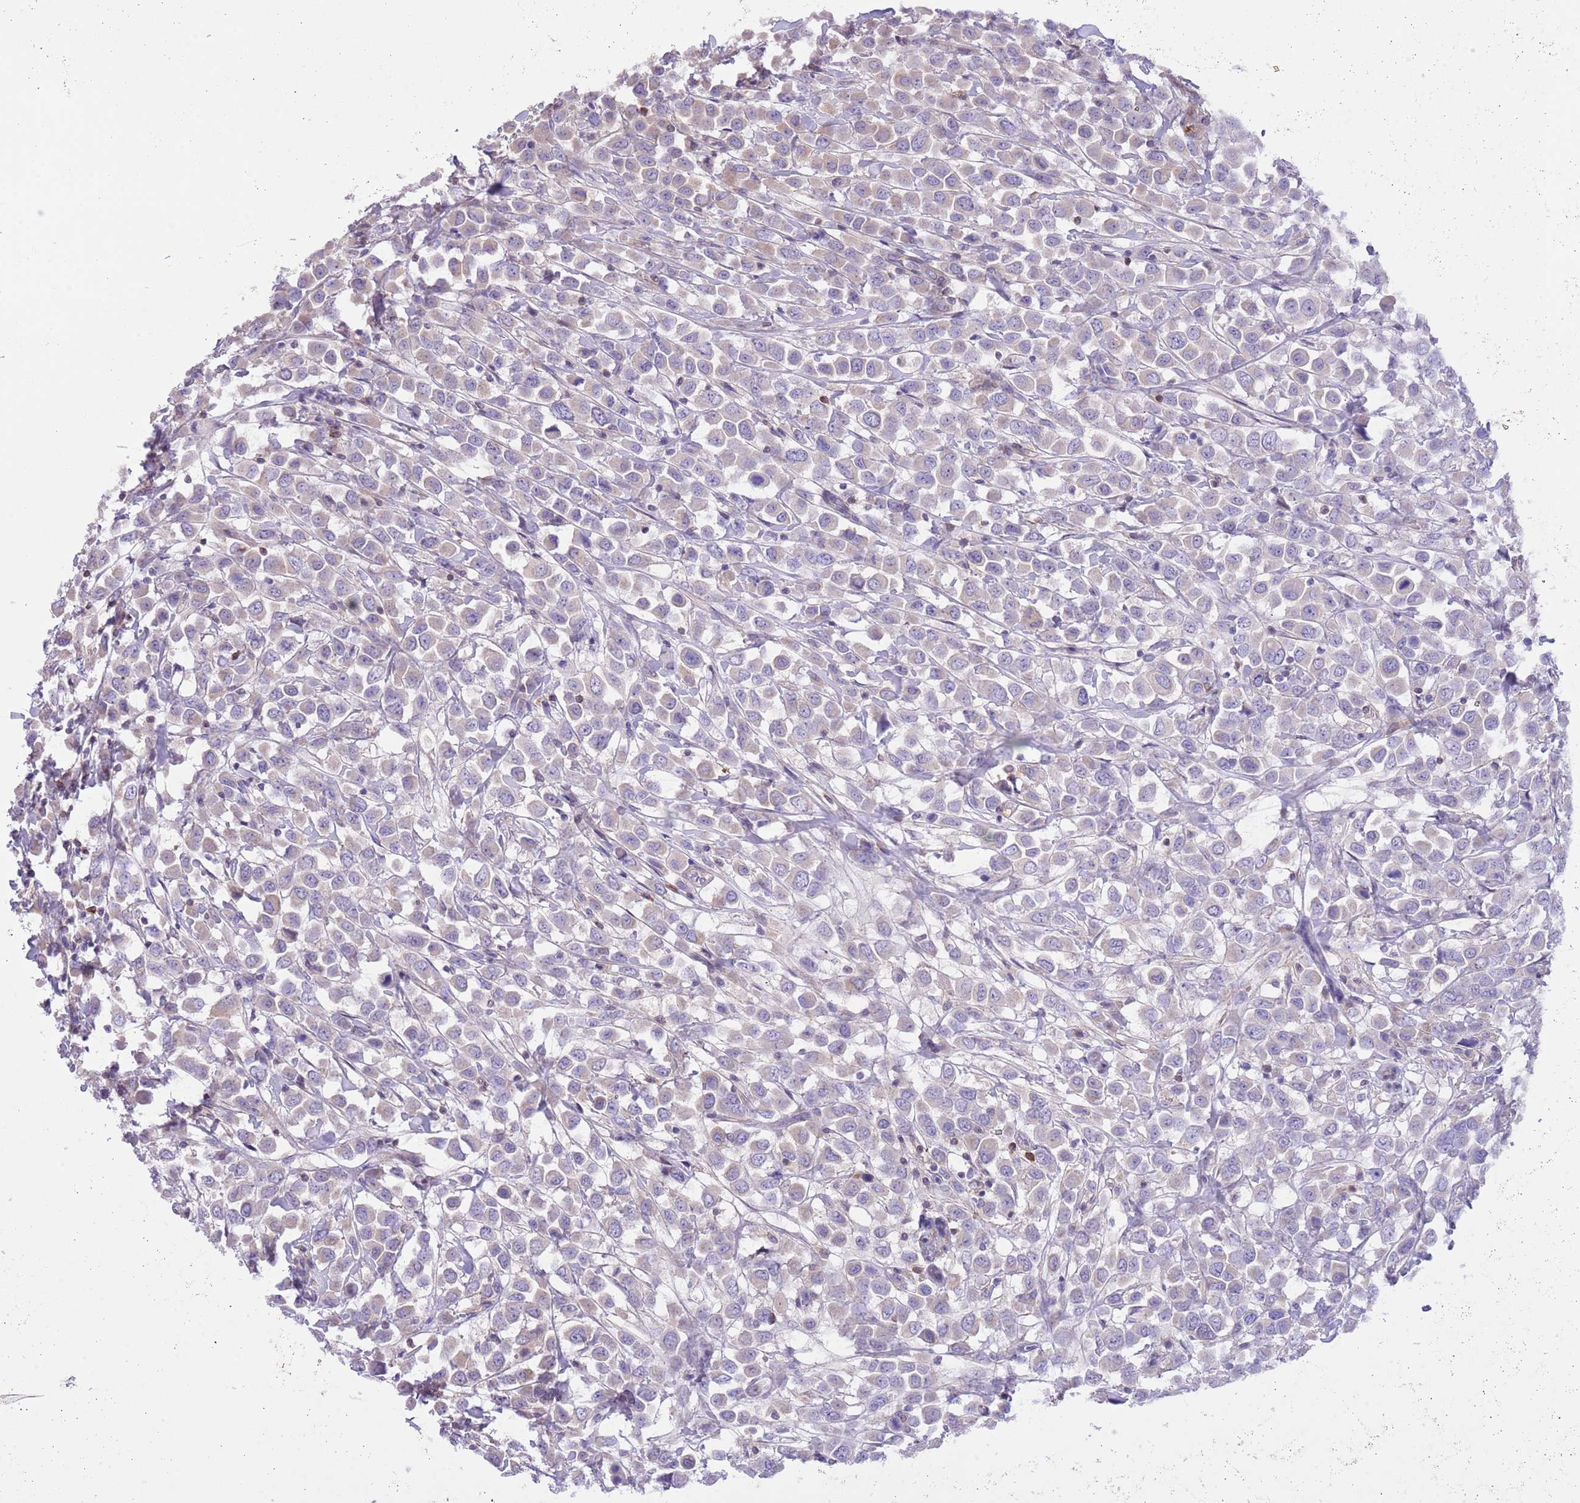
{"staining": {"intensity": "weak", "quantity": "<25%", "location": "cytoplasmic/membranous"}, "tissue": "breast cancer", "cell_type": "Tumor cells", "image_type": "cancer", "snomed": [{"axis": "morphology", "description": "Duct carcinoma"}, {"axis": "topography", "description": "Breast"}], "caption": "Tumor cells are negative for protein expression in human breast cancer (intraductal carcinoma).", "gene": "PRR32", "patient": {"sex": "female", "age": 61}}